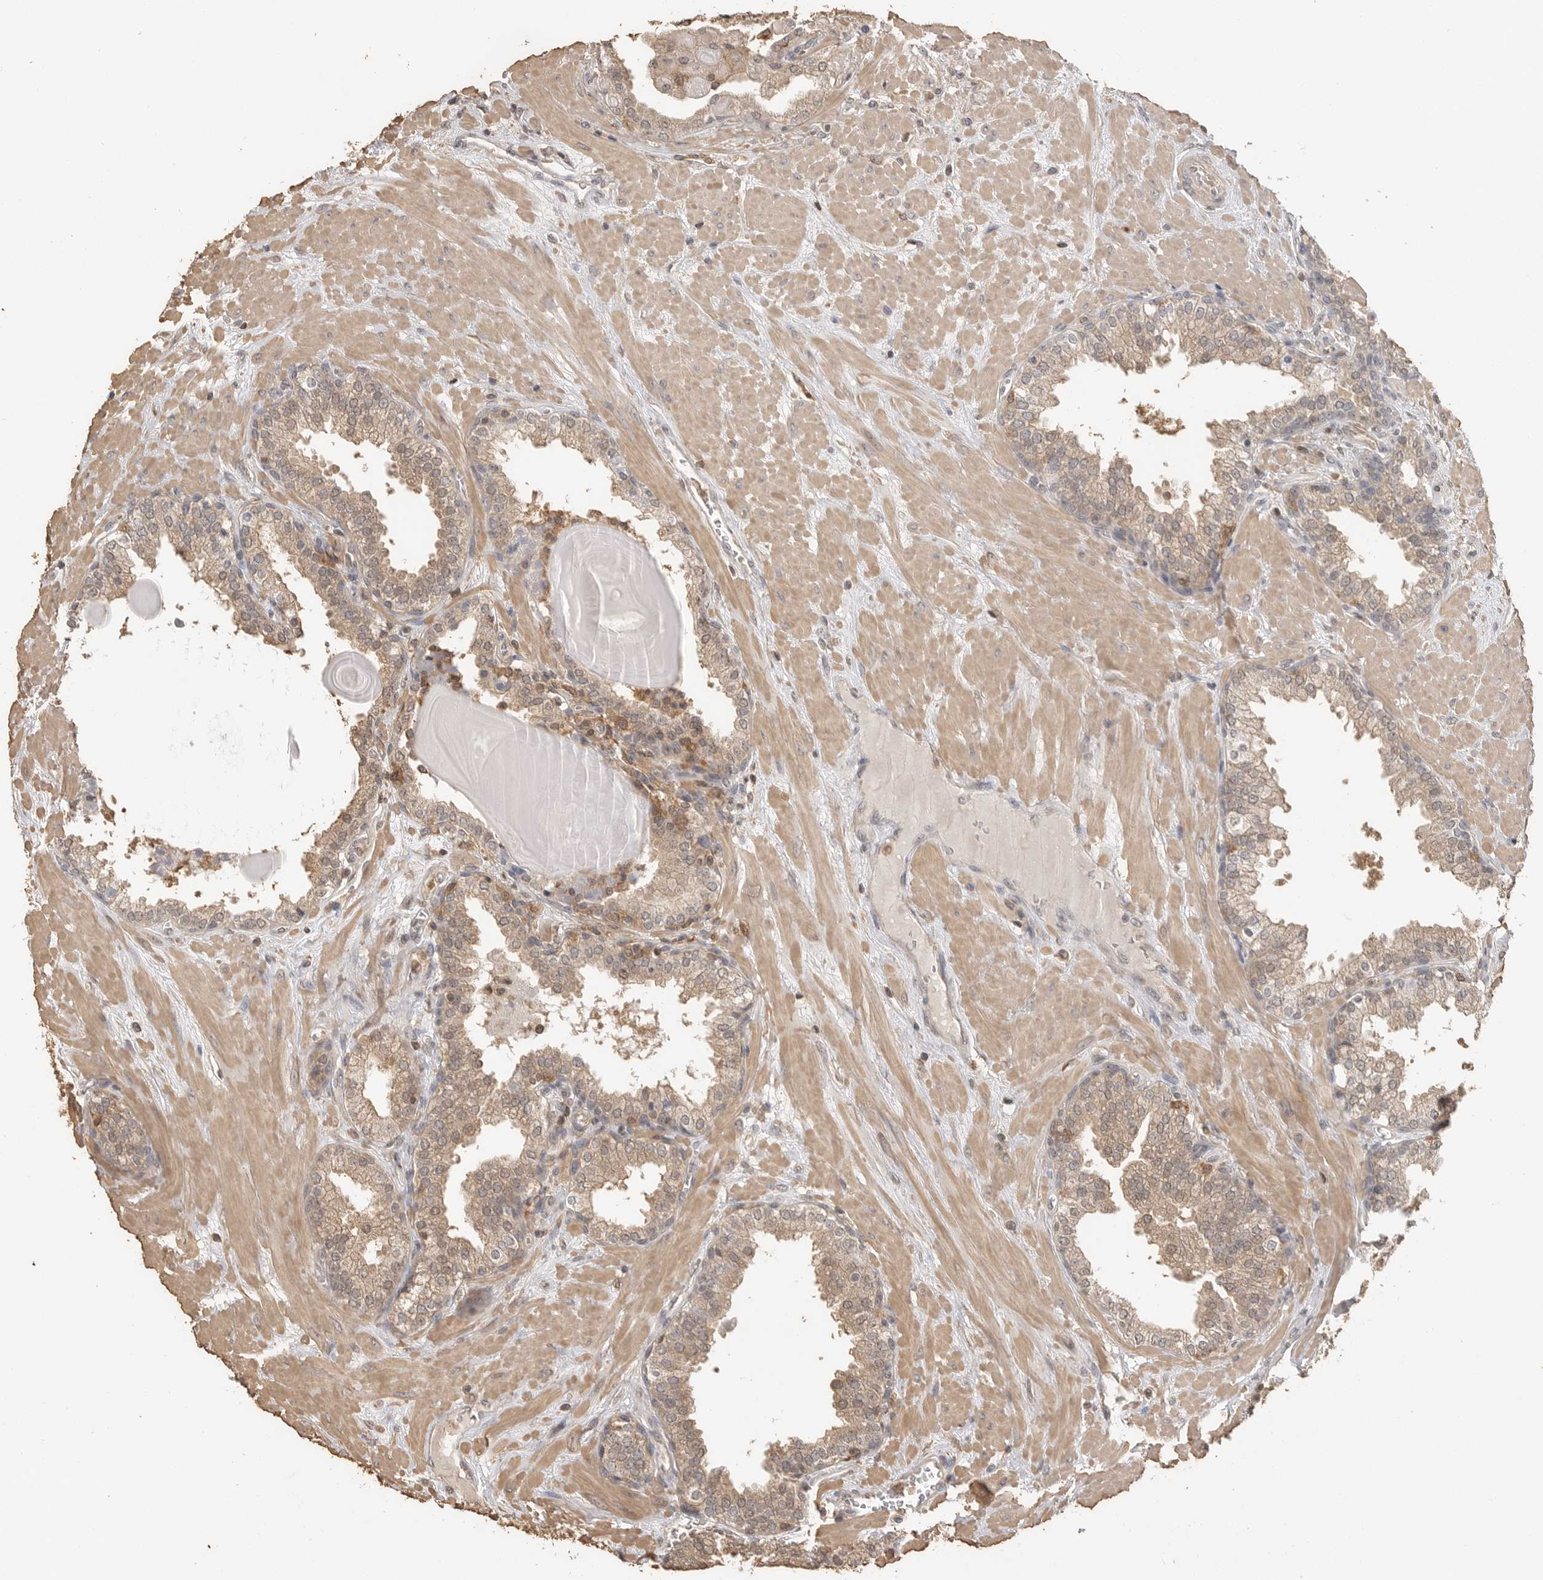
{"staining": {"intensity": "weak", "quantity": ">75%", "location": "cytoplasmic/membranous"}, "tissue": "prostate", "cell_type": "Glandular cells", "image_type": "normal", "snomed": [{"axis": "morphology", "description": "Normal tissue, NOS"}, {"axis": "topography", "description": "Prostate"}], "caption": "Immunohistochemical staining of unremarkable prostate exhibits weak cytoplasmic/membranous protein positivity in about >75% of glandular cells.", "gene": "MAP2K1", "patient": {"sex": "male", "age": 51}}